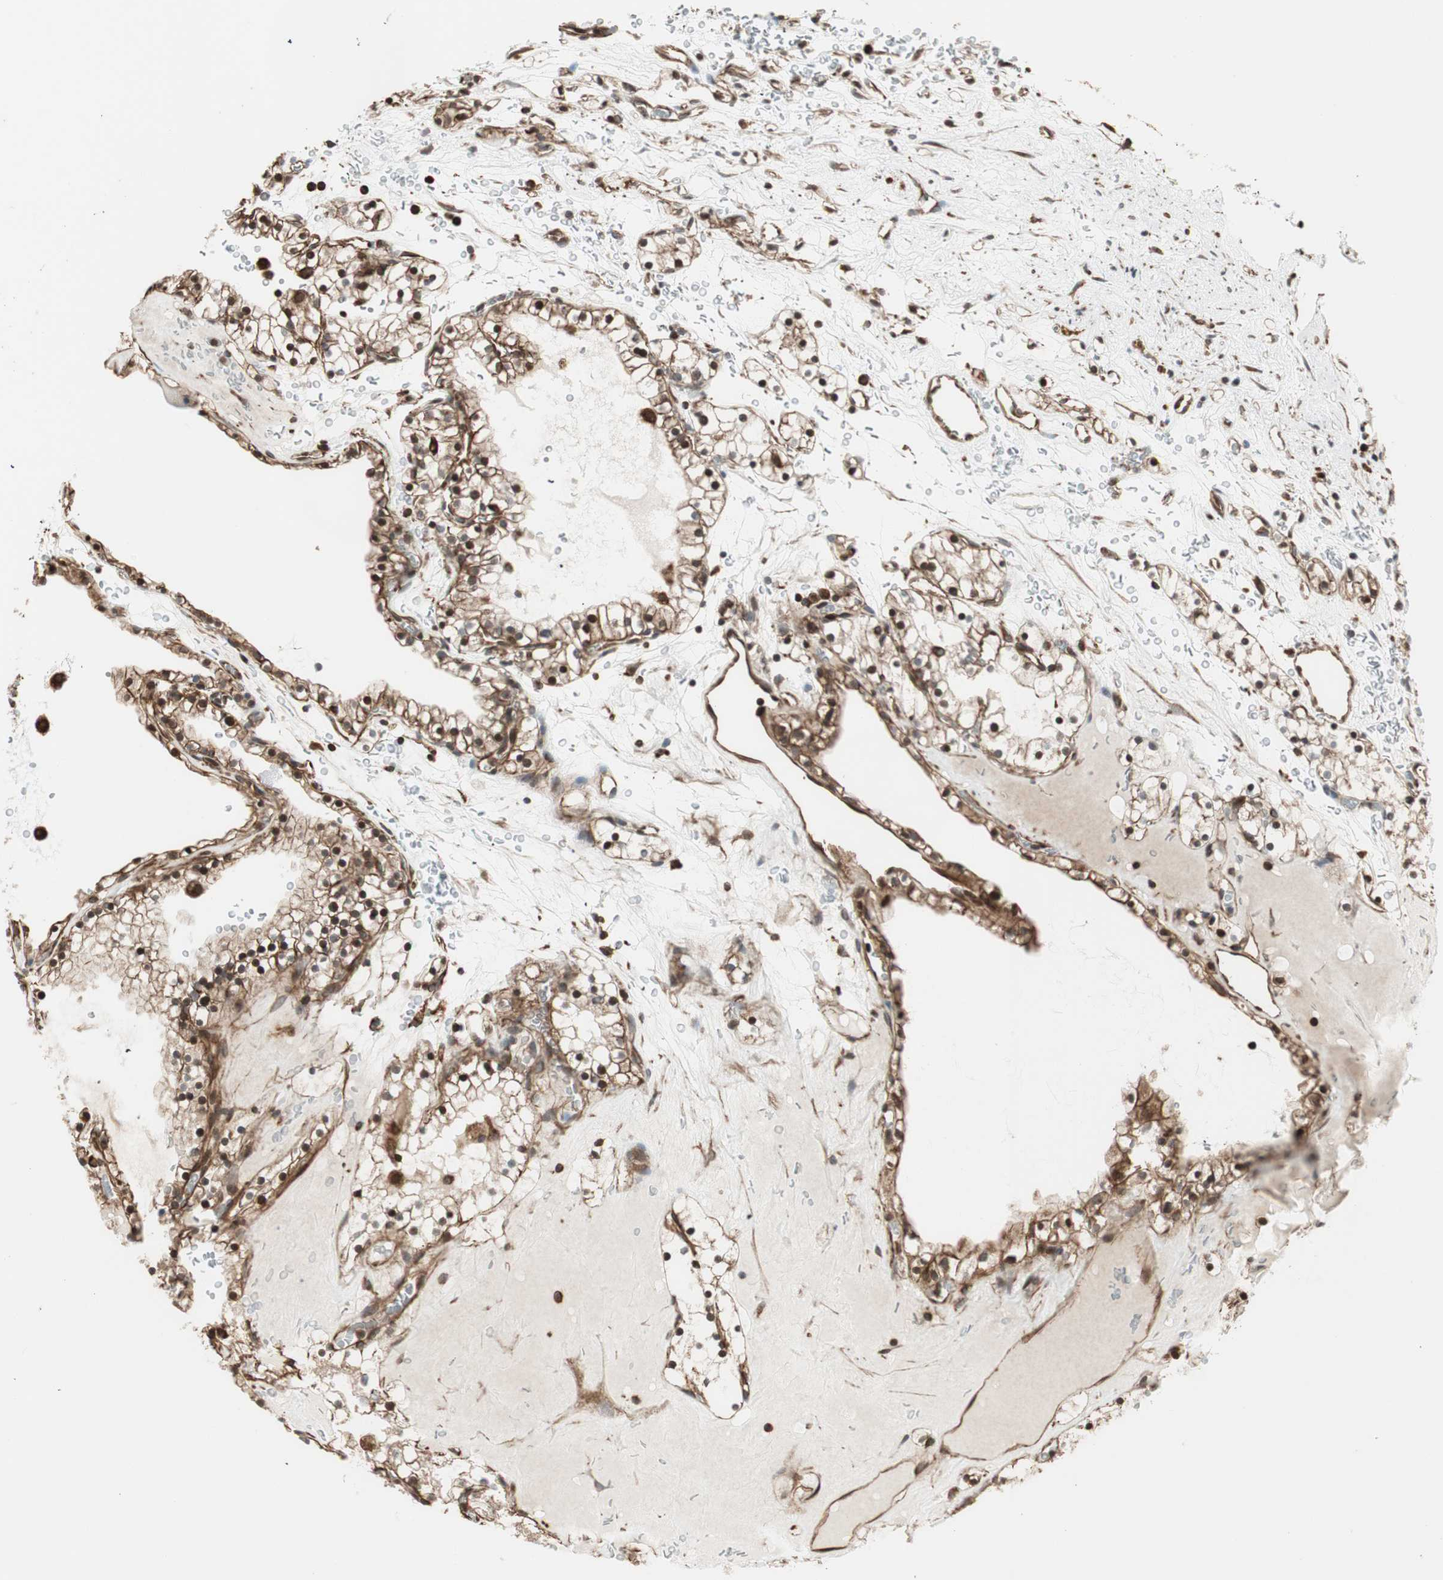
{"staining": {"intensity": "strong", "quantity": ">75%", "location": "cytoplasmic/membranous,nuclear"}, "tissue": "renal cancer", "cell_type": "Tumor cells", "image_type": "cancer", "snomed": [{"axis": "morphology", "description": "Adenocarcinoma, NOS"}, {"axis": "topography", "description": "Kidney"}], "caption": "This micrograph reveals IHC staining of adenocarcinoma (renal), with high strong cytoplasmic/membranous and nuclear expression in about >75% of tumor cells.", "gene": "MAD2L2", "patient": {"sex": "female", "age": 41}}